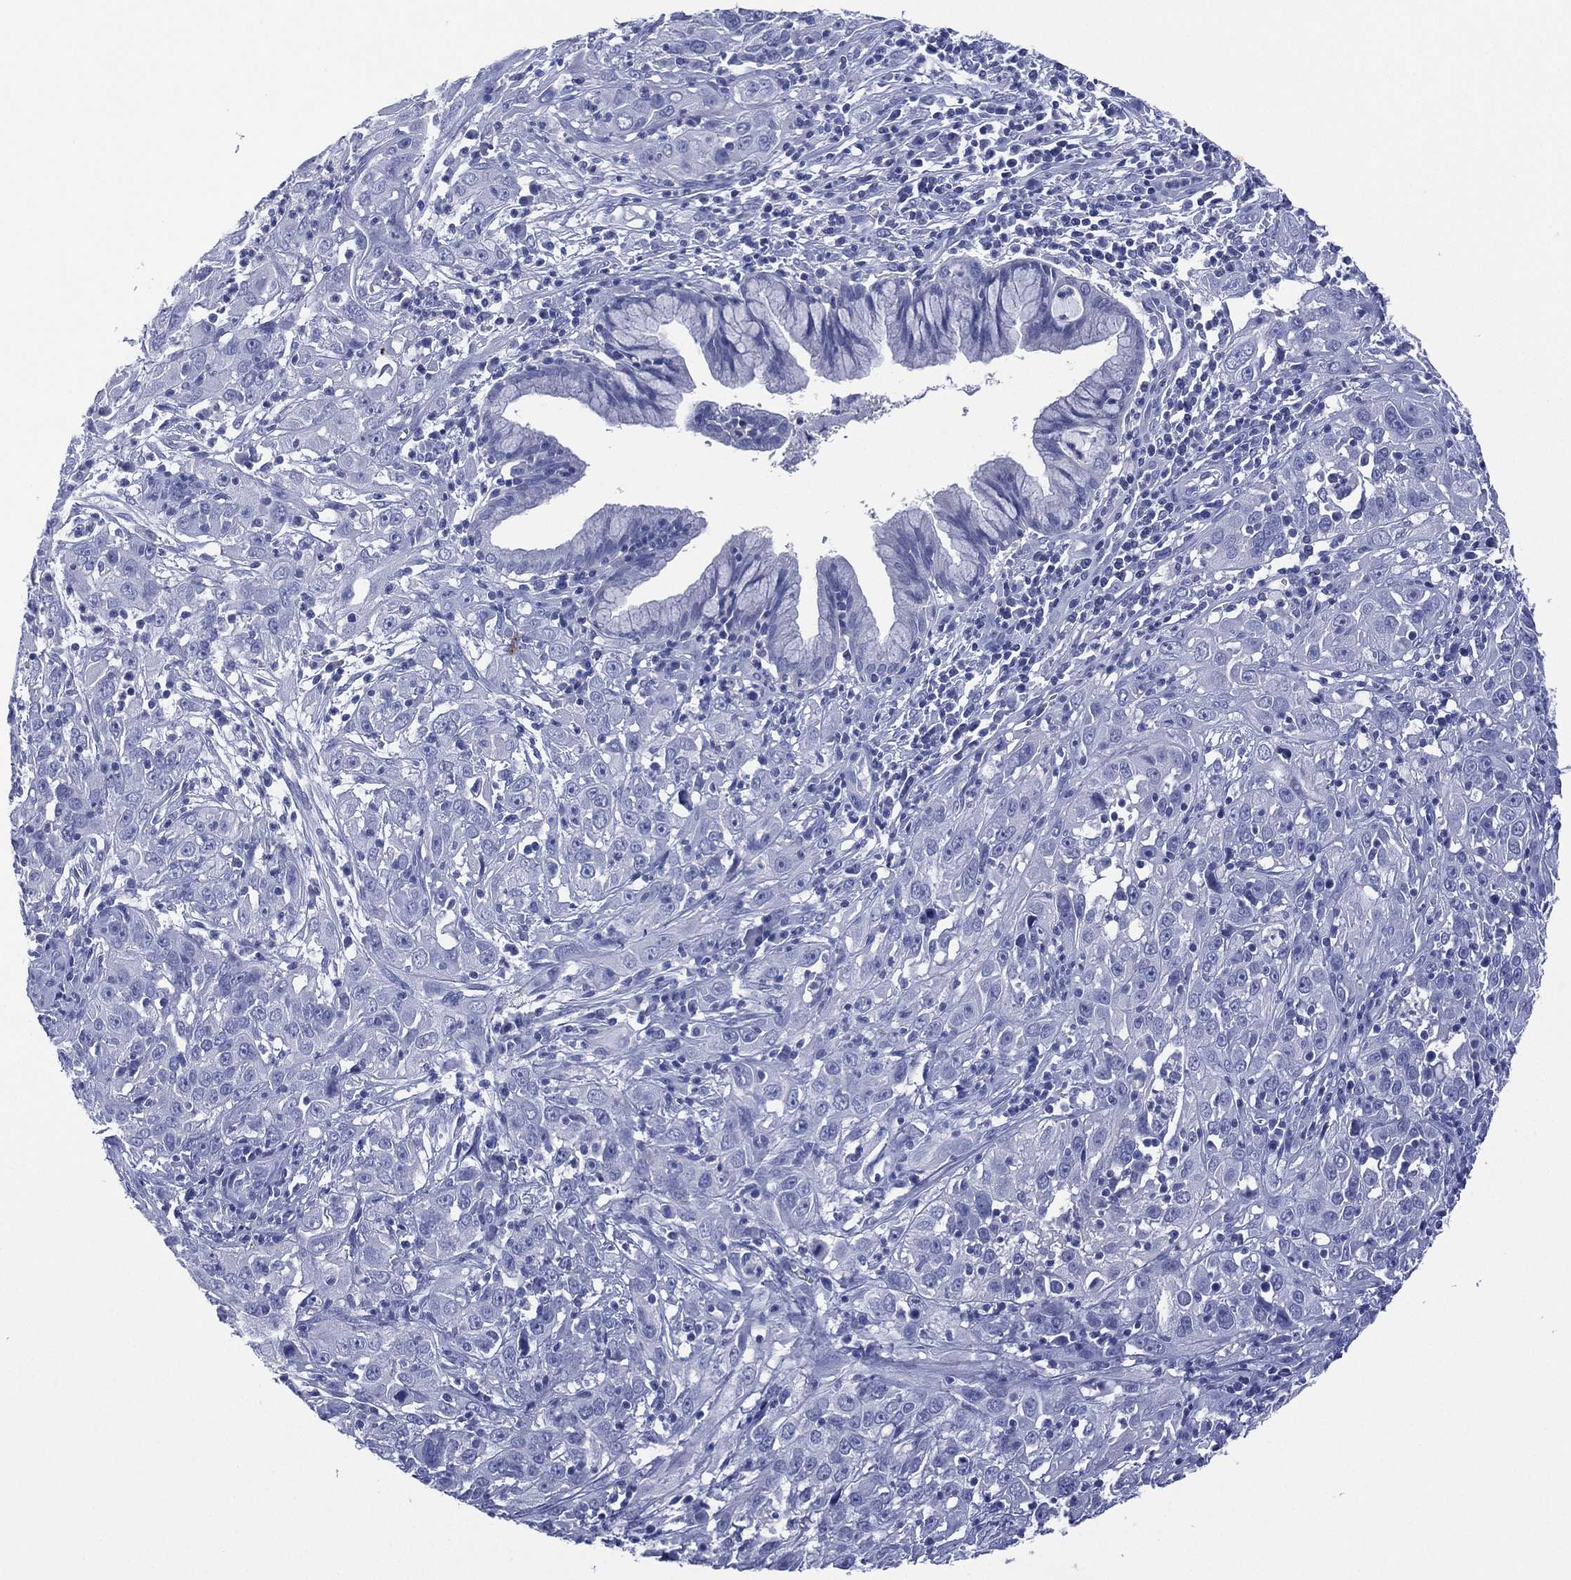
{"staining": {"intensity": "negative", "quantity": "none", "location": "none"}, "tissue": "cervical cancer", "cell_type": "Tumor cells", "image_type": "cancer", "snomed": [{"axis": "morphology", "description": "Squamous cell carcinoma, NOS"}, {"axis": "topography", "description": "Cervix"}], "caption": "Immunohistochemical staining of cervical squamous cell carcinoma demonstrates no significant positivity in tumor cells.", "gene": "DSG1", "patient": {"sex": "female", "age": 32}}